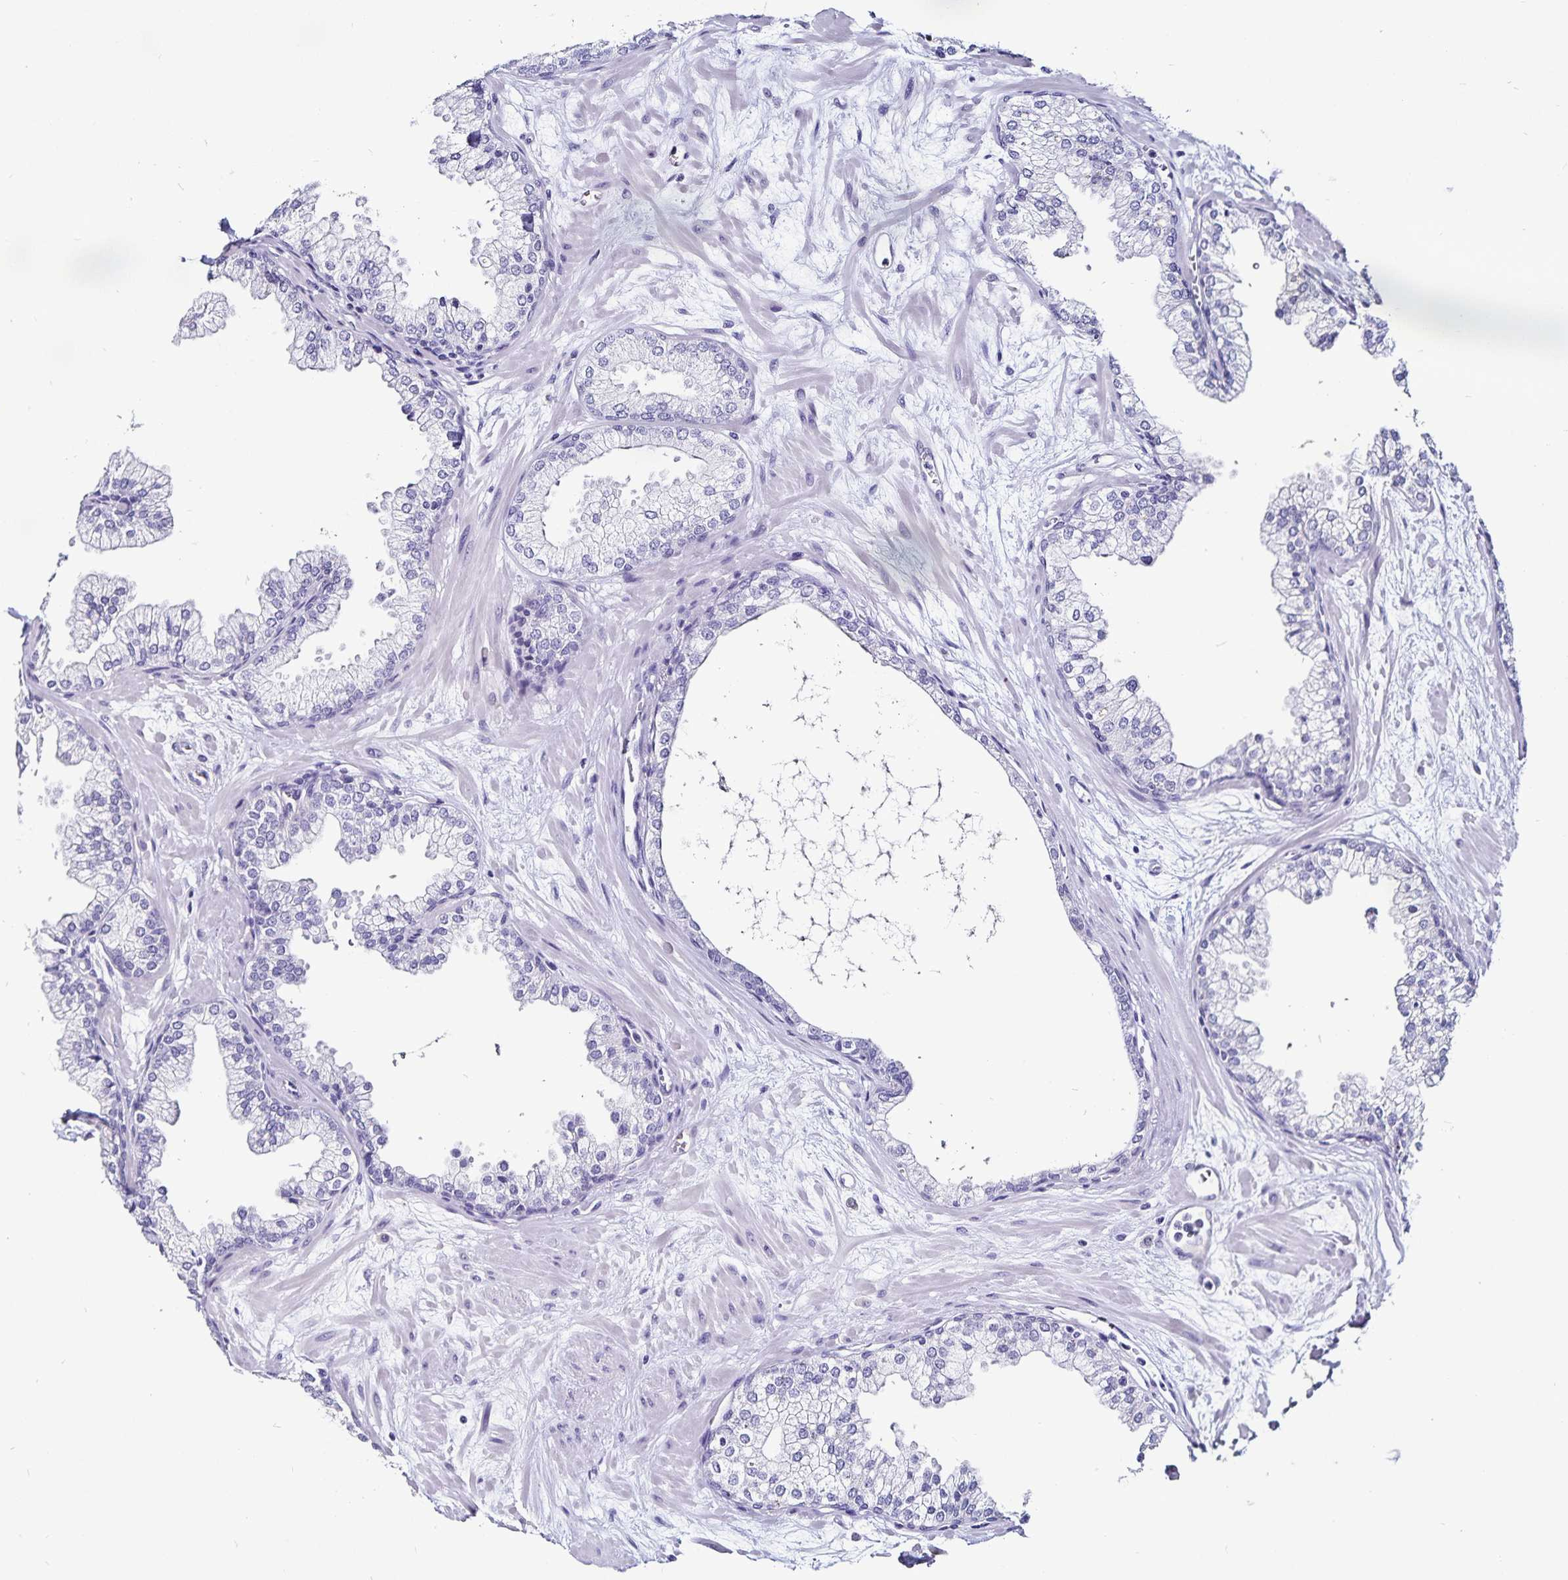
{"staining": {"intensity": "negative", "quantity": "none", "location": "none"}, "tissue": "prostate", "cell_type": "Glandular cells", "image_type": "normal", "snomed": [{"axis": "morphology", "description": "Normal tissue, NOS"}, {"axis": "topography", "description": "Prostate"}, {"axis": "topography", "description": "Peripheral nerve tissue"}], "caption": "Immunohistochemical staining of benign human prostate reveals no significant expression in glandular cells. (Brightfield microscopy of DAB immunohistochemistry at high magnification).", "gene": "TSPAN7", "patient": {"sex": "male", "age": 61}}